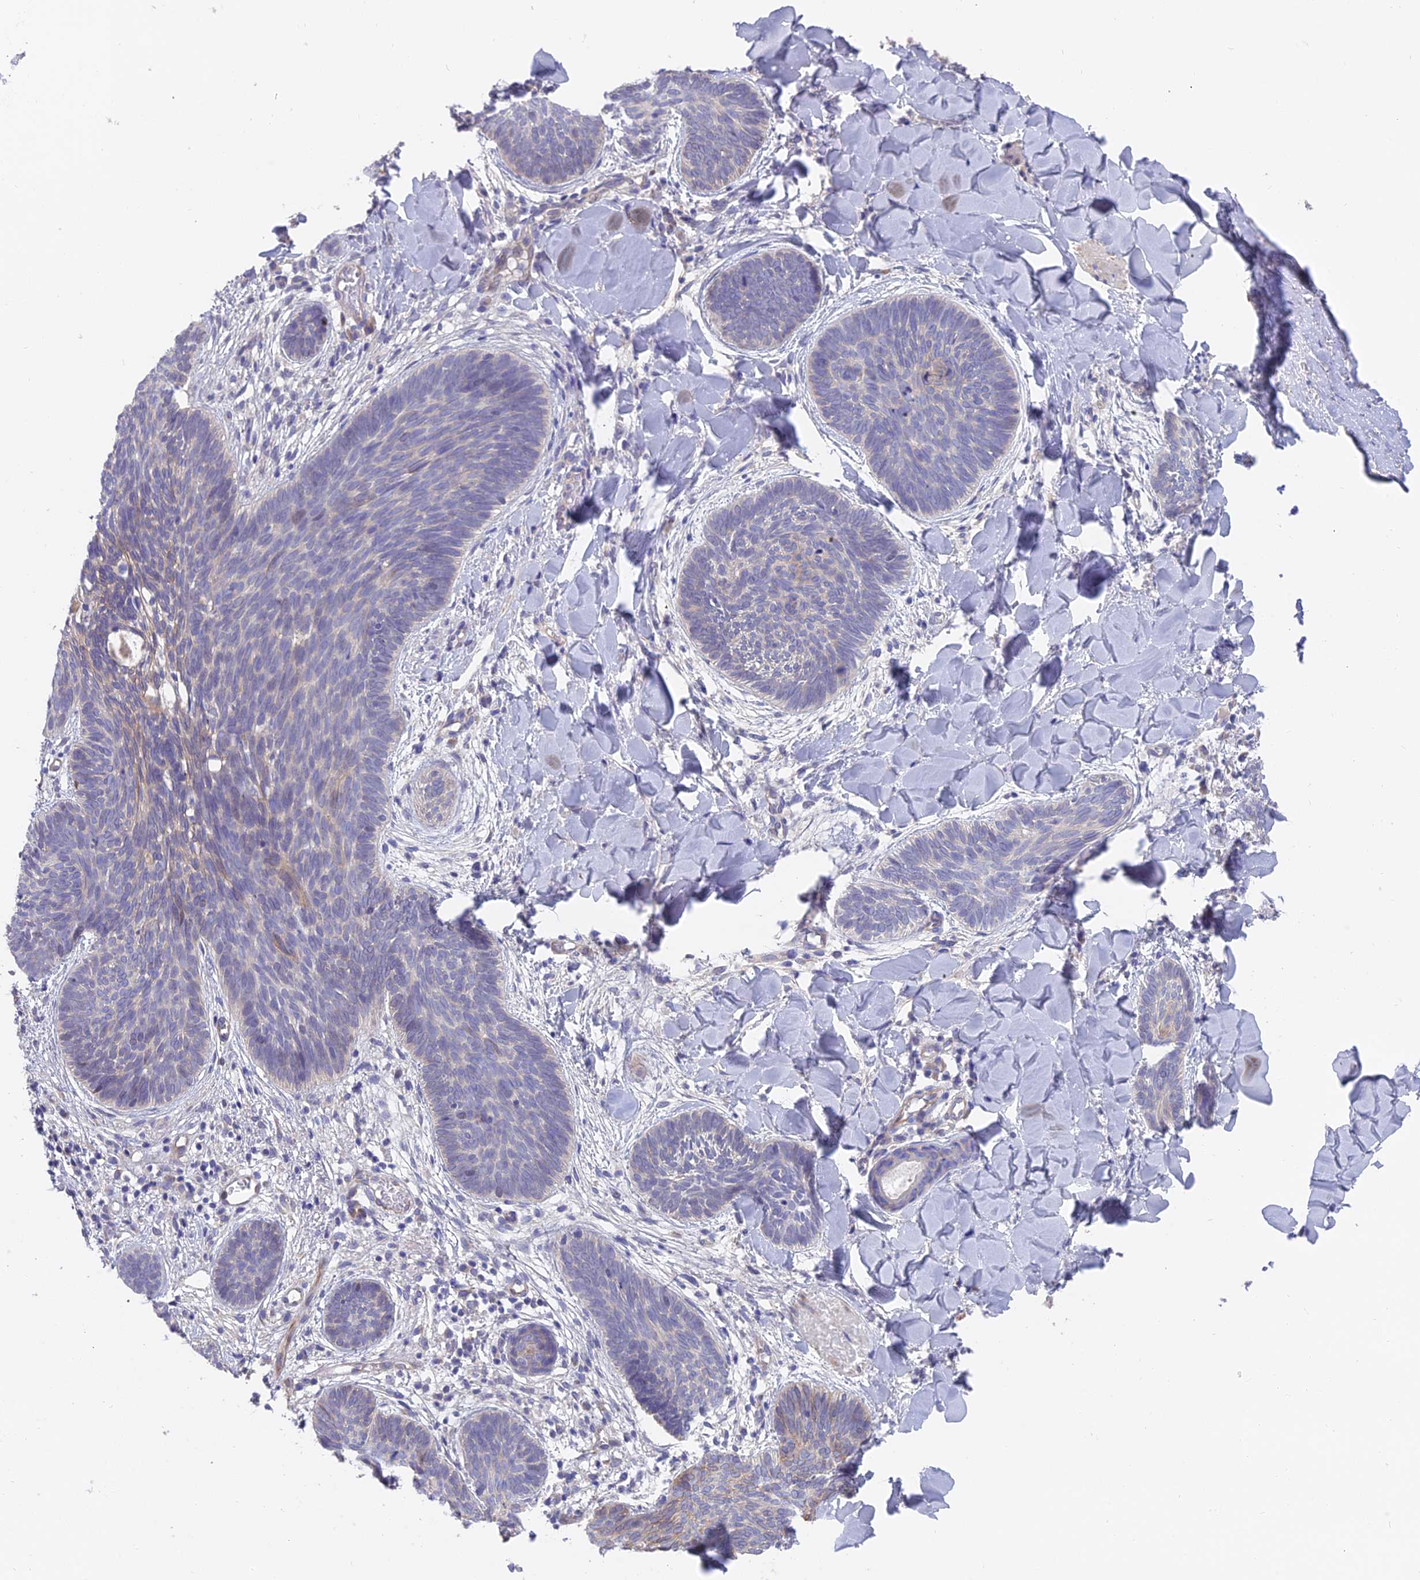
{"staining": {"intensity": "negative", "quantity": "none", "location": "none"}, "tissue": "skin cancer", "cell_type": "Tumor cells", "image_type": "cancer", "snomed": [{"axis": "morphology", "description": "Basal cell carcinoma"}, {"axis": "topography", "description": "Skin"}], "caption": "Immunohistochemical staining of basal cell carcinoma (skin) demonstrates no significant staining in tumor cells.", "gene": "FAM168B", "patient": {"sex": "female", "age": 81}}